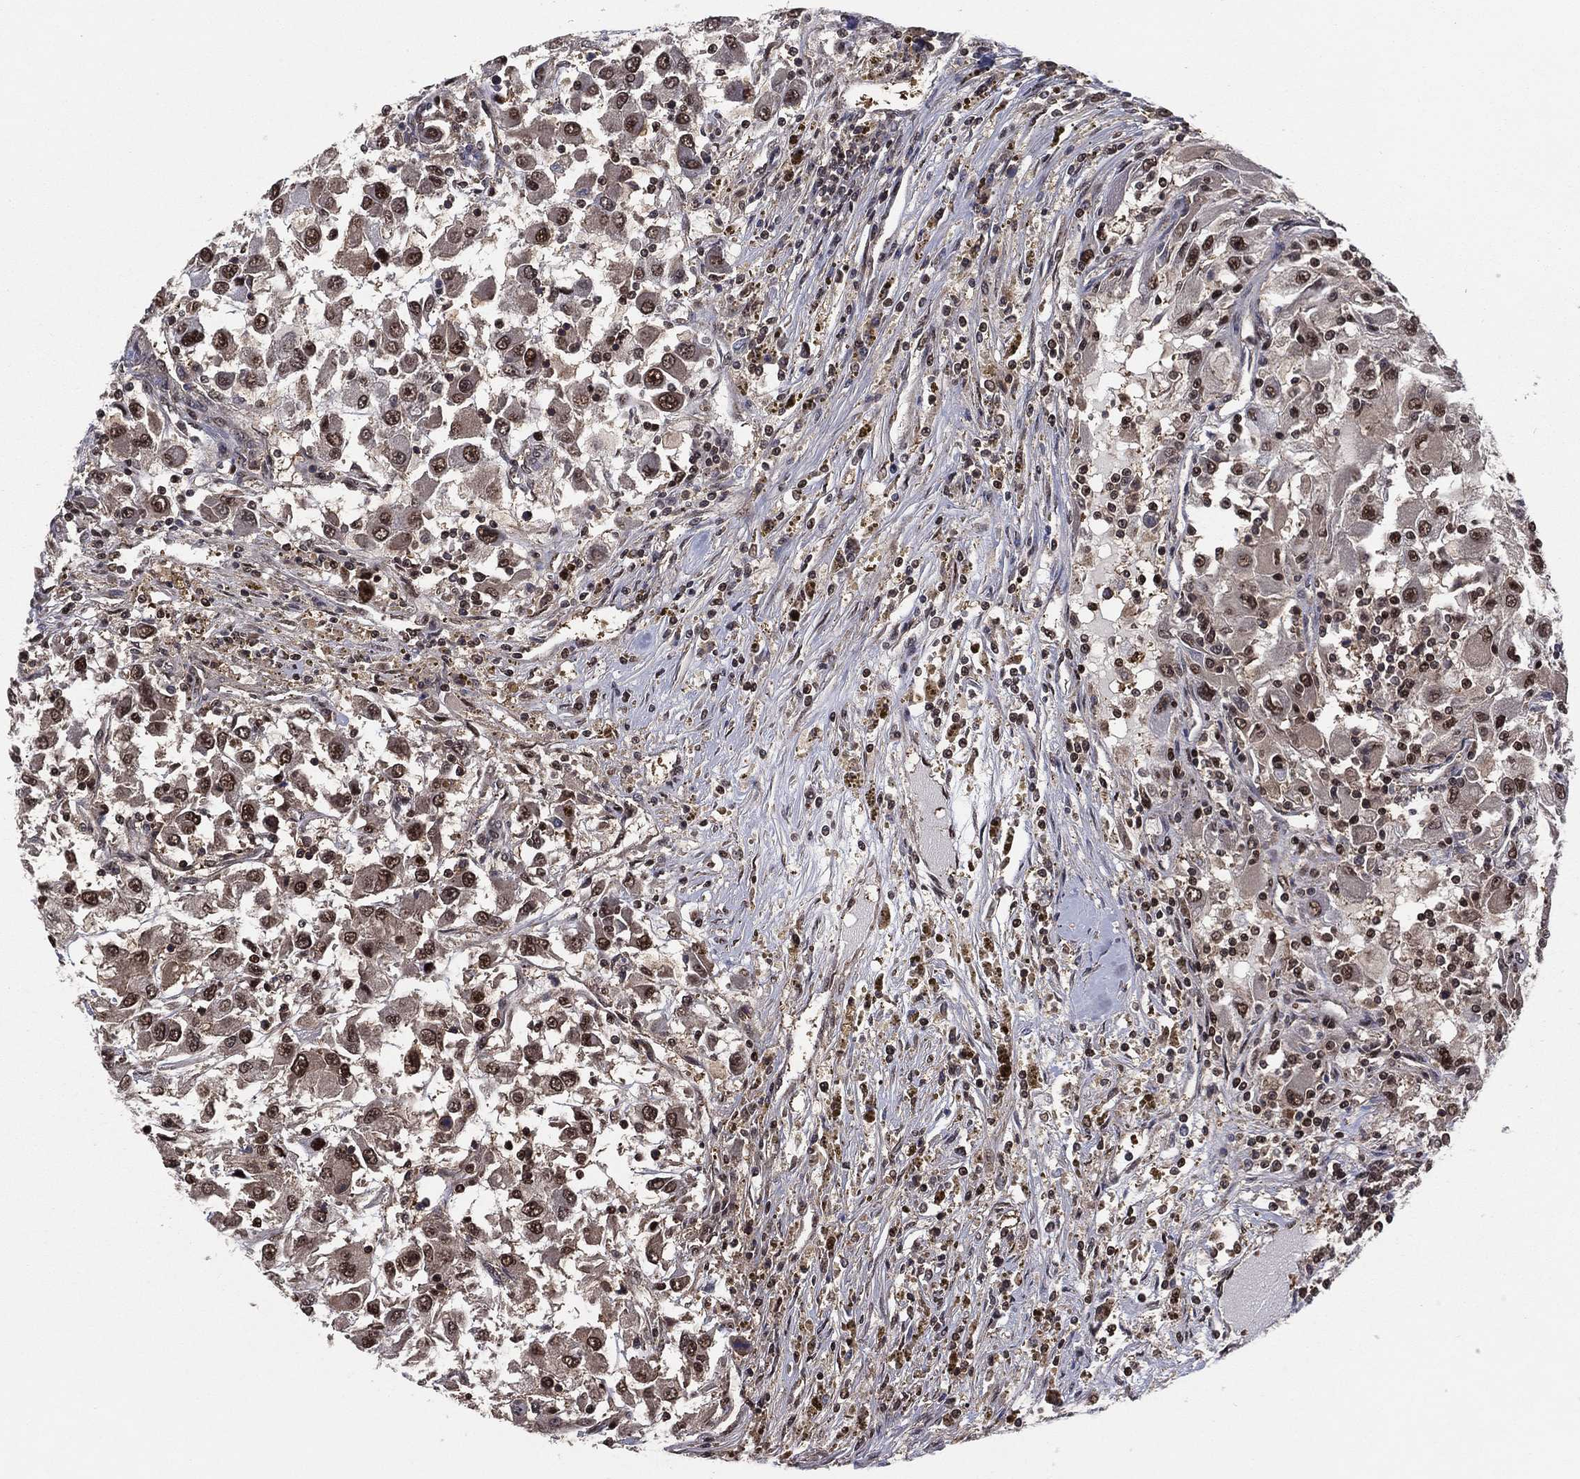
{"staining": {"intensity": "strong", "quantity": "25%-75%", "location": "nuclear"}, "tissue": "renal cancer", "cell_type": "Tumor cells", "image_type": "cancer", "snomed": [{"axis": "morphology", "description": "Adenocarcinoma, NOS"}, {"axis": "topography", "description": "Kidney"}], "caption": "This micrograph displays renal adenocarcinoma stained with immunohistochemistry to label a protein in brown. The nuclear of tumor cells show strong positivity for the protein. Nuclei are counter-stained blue.", "gene": "ICOSLG", "patient": {"sex": "female", "age": 67}}